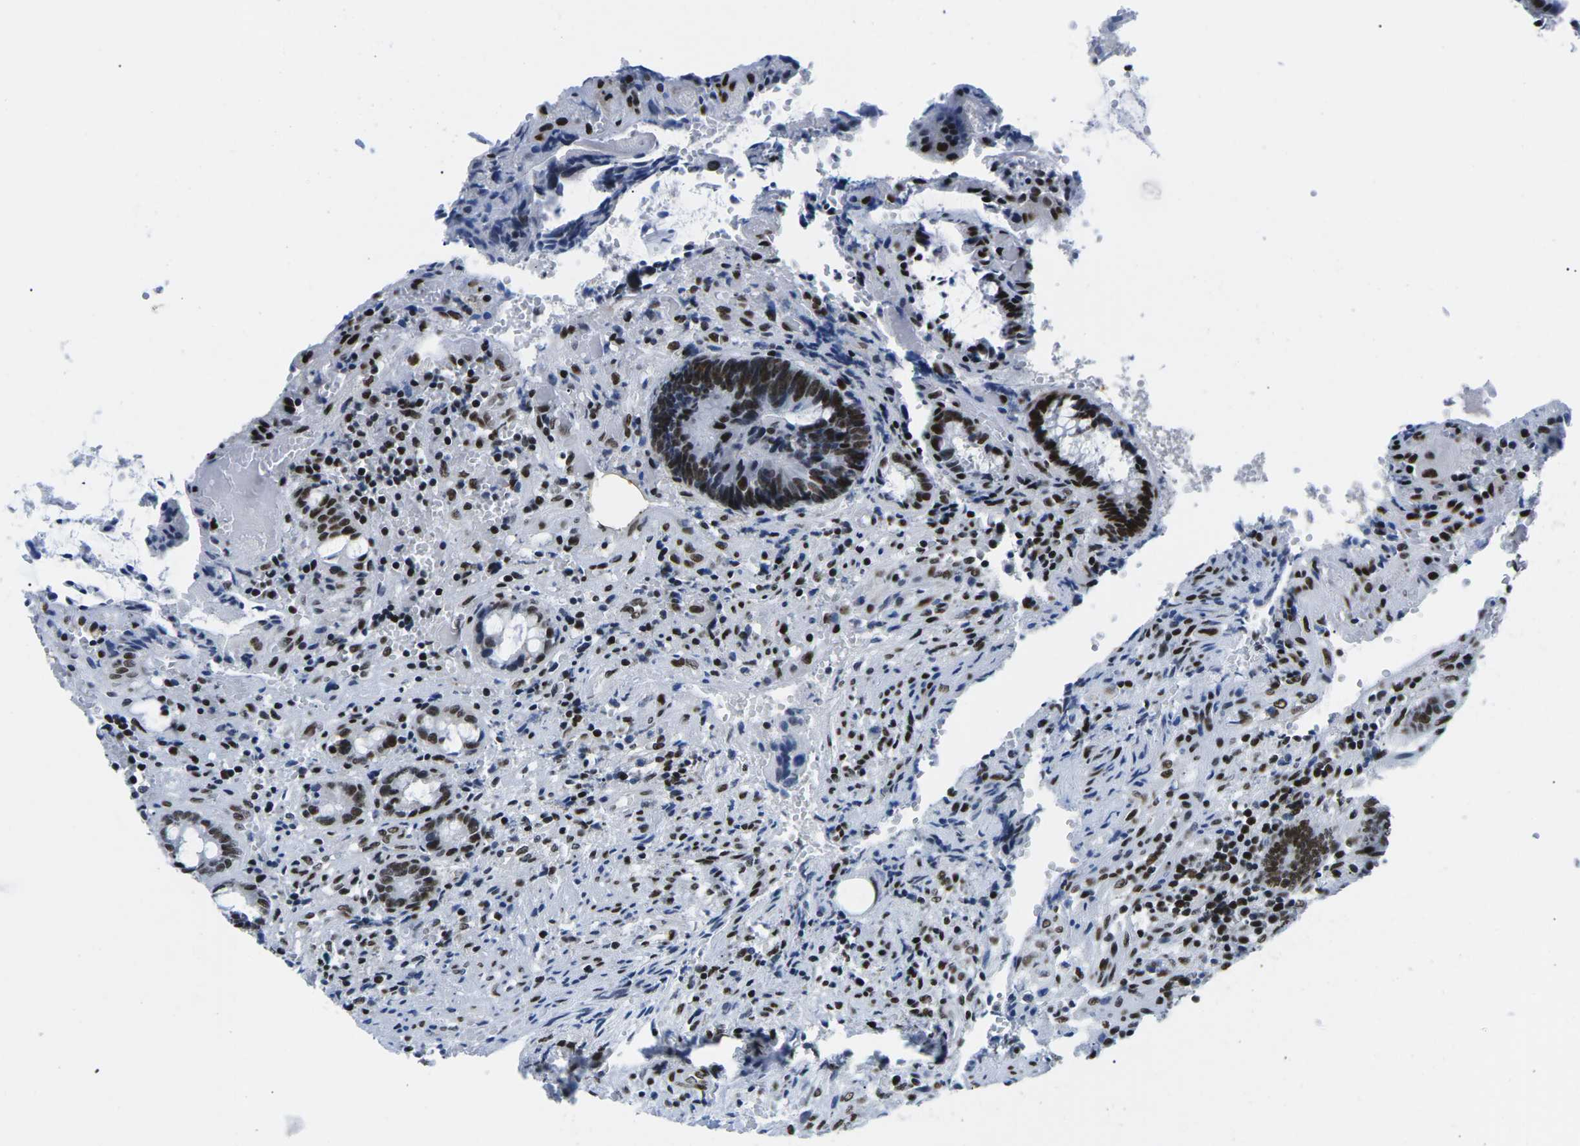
{"staining": {"intensity": "strong", "quantity": "25%-75%", "location": "nuclear"}, "tissue": "colorectal cancer", "cell_type": "Tumor cells", "image_type": "cancer", "snomed": [{"axis": "morphology", "description": "Adenocarcinoma, NOS"}, {"axis": "topography", "description": "Colon"}], "caption": "A brown stain labels strong nuclear staining of a protein in adenocarcinoma (colorectal) tumor cells. Immunohistochemistry stains the protein in brown and the nuclei are stained blue.", "gene": "ATF1", "patient": {"sex": "female", "age": 57}}